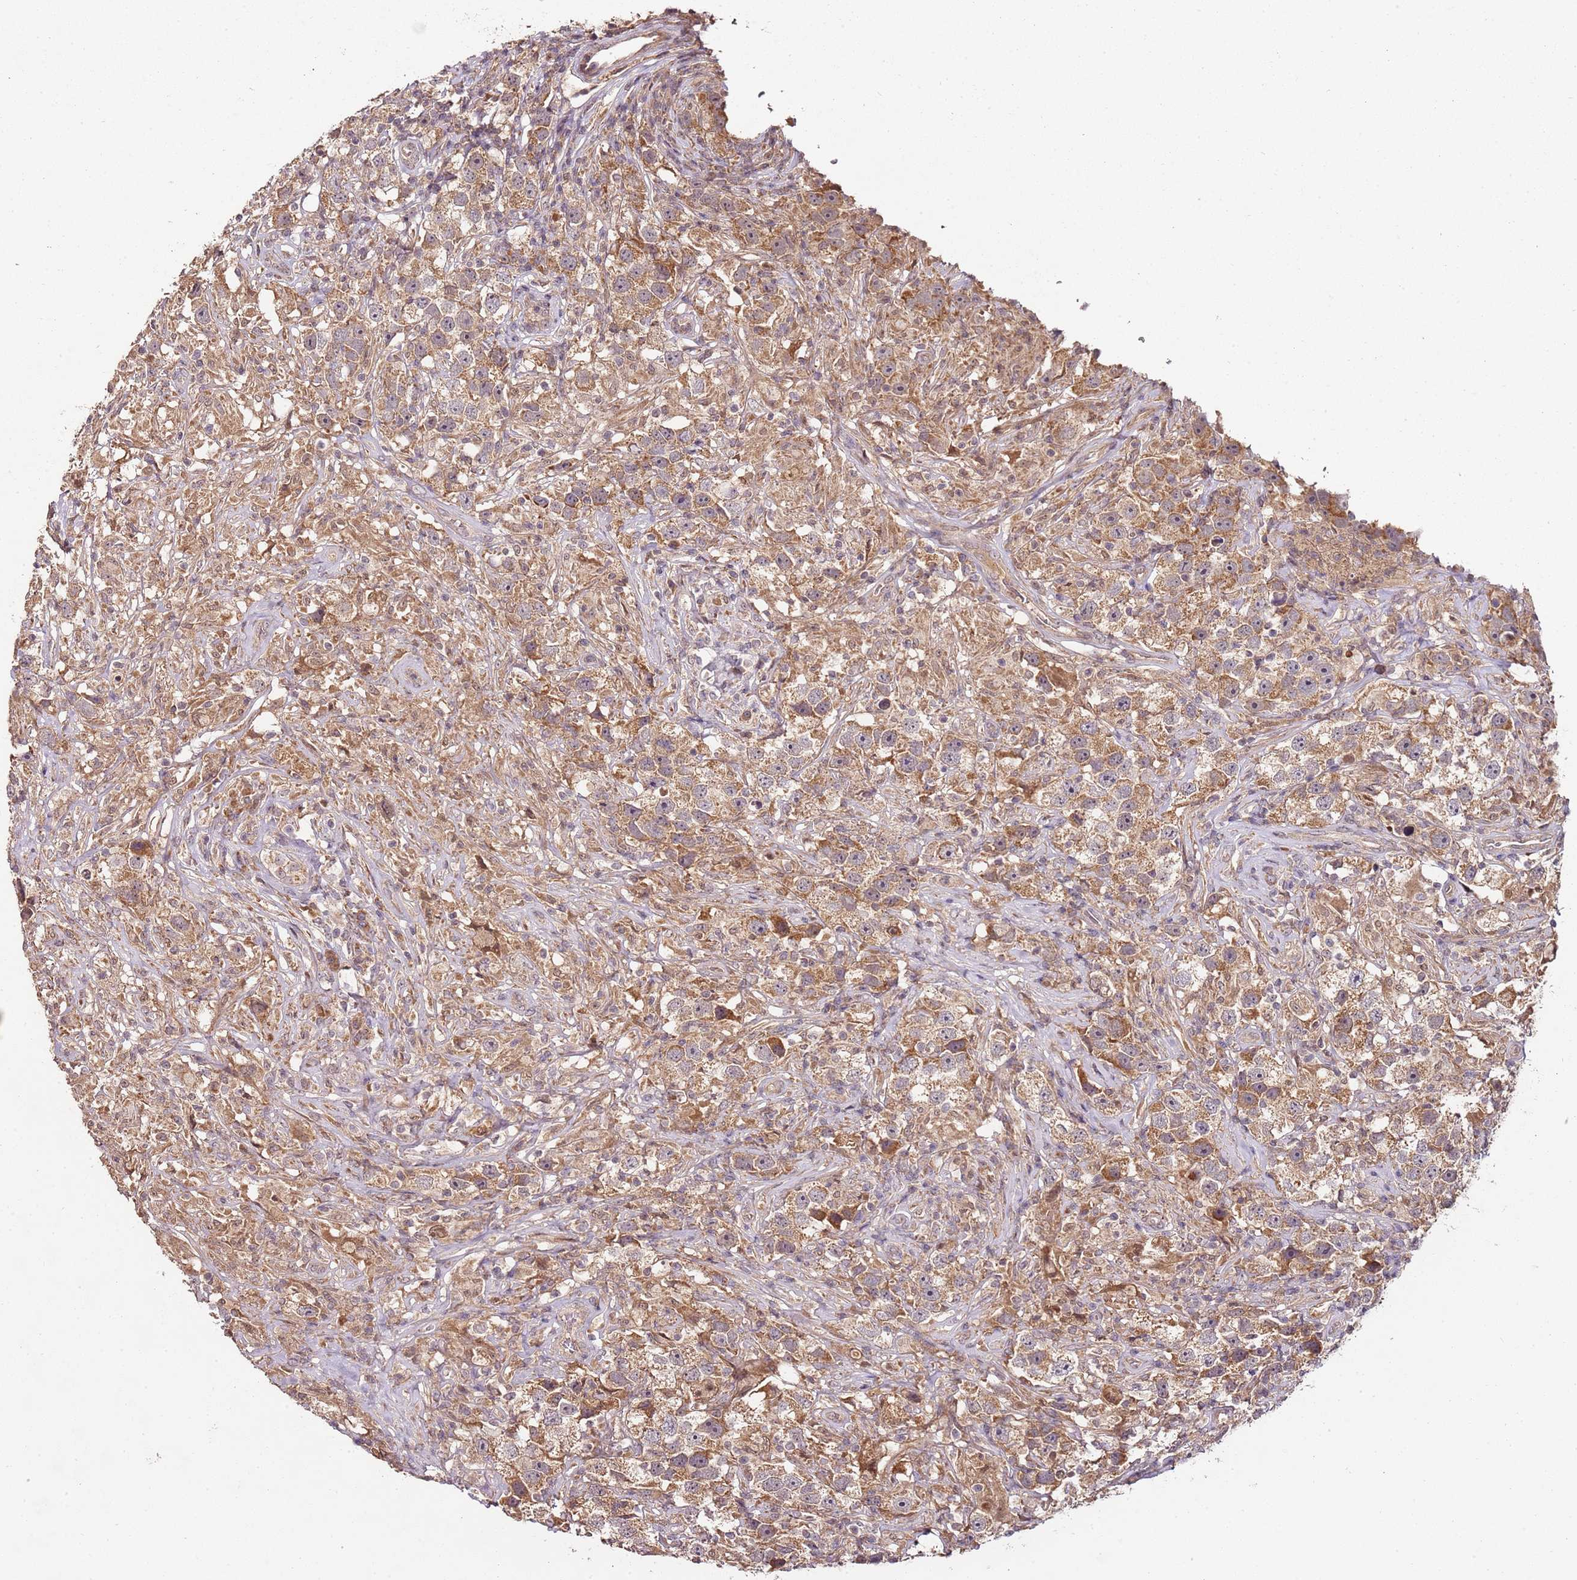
{"staining": {"intensity": "moderate", "quantity": ">75%", "location": "cytoplasmic/membranous"}, "tissue": "testis cancer", "cell_type": "Tumor cells", "image_type": "cancer", "snomed": [{"axis": "morphology", "description": "Seminoma, NOS"}, {"axis": "topography", "description": "Testis"}], "caption": "Immunohistochemical staining of seminoma (testis) demonstrates medium levels of moderate cytoplasmic/membranous protein positivity in about >75% of tumor cells.", "gene": "LIN37", "patient": {"sex": "male", "age": 49}}